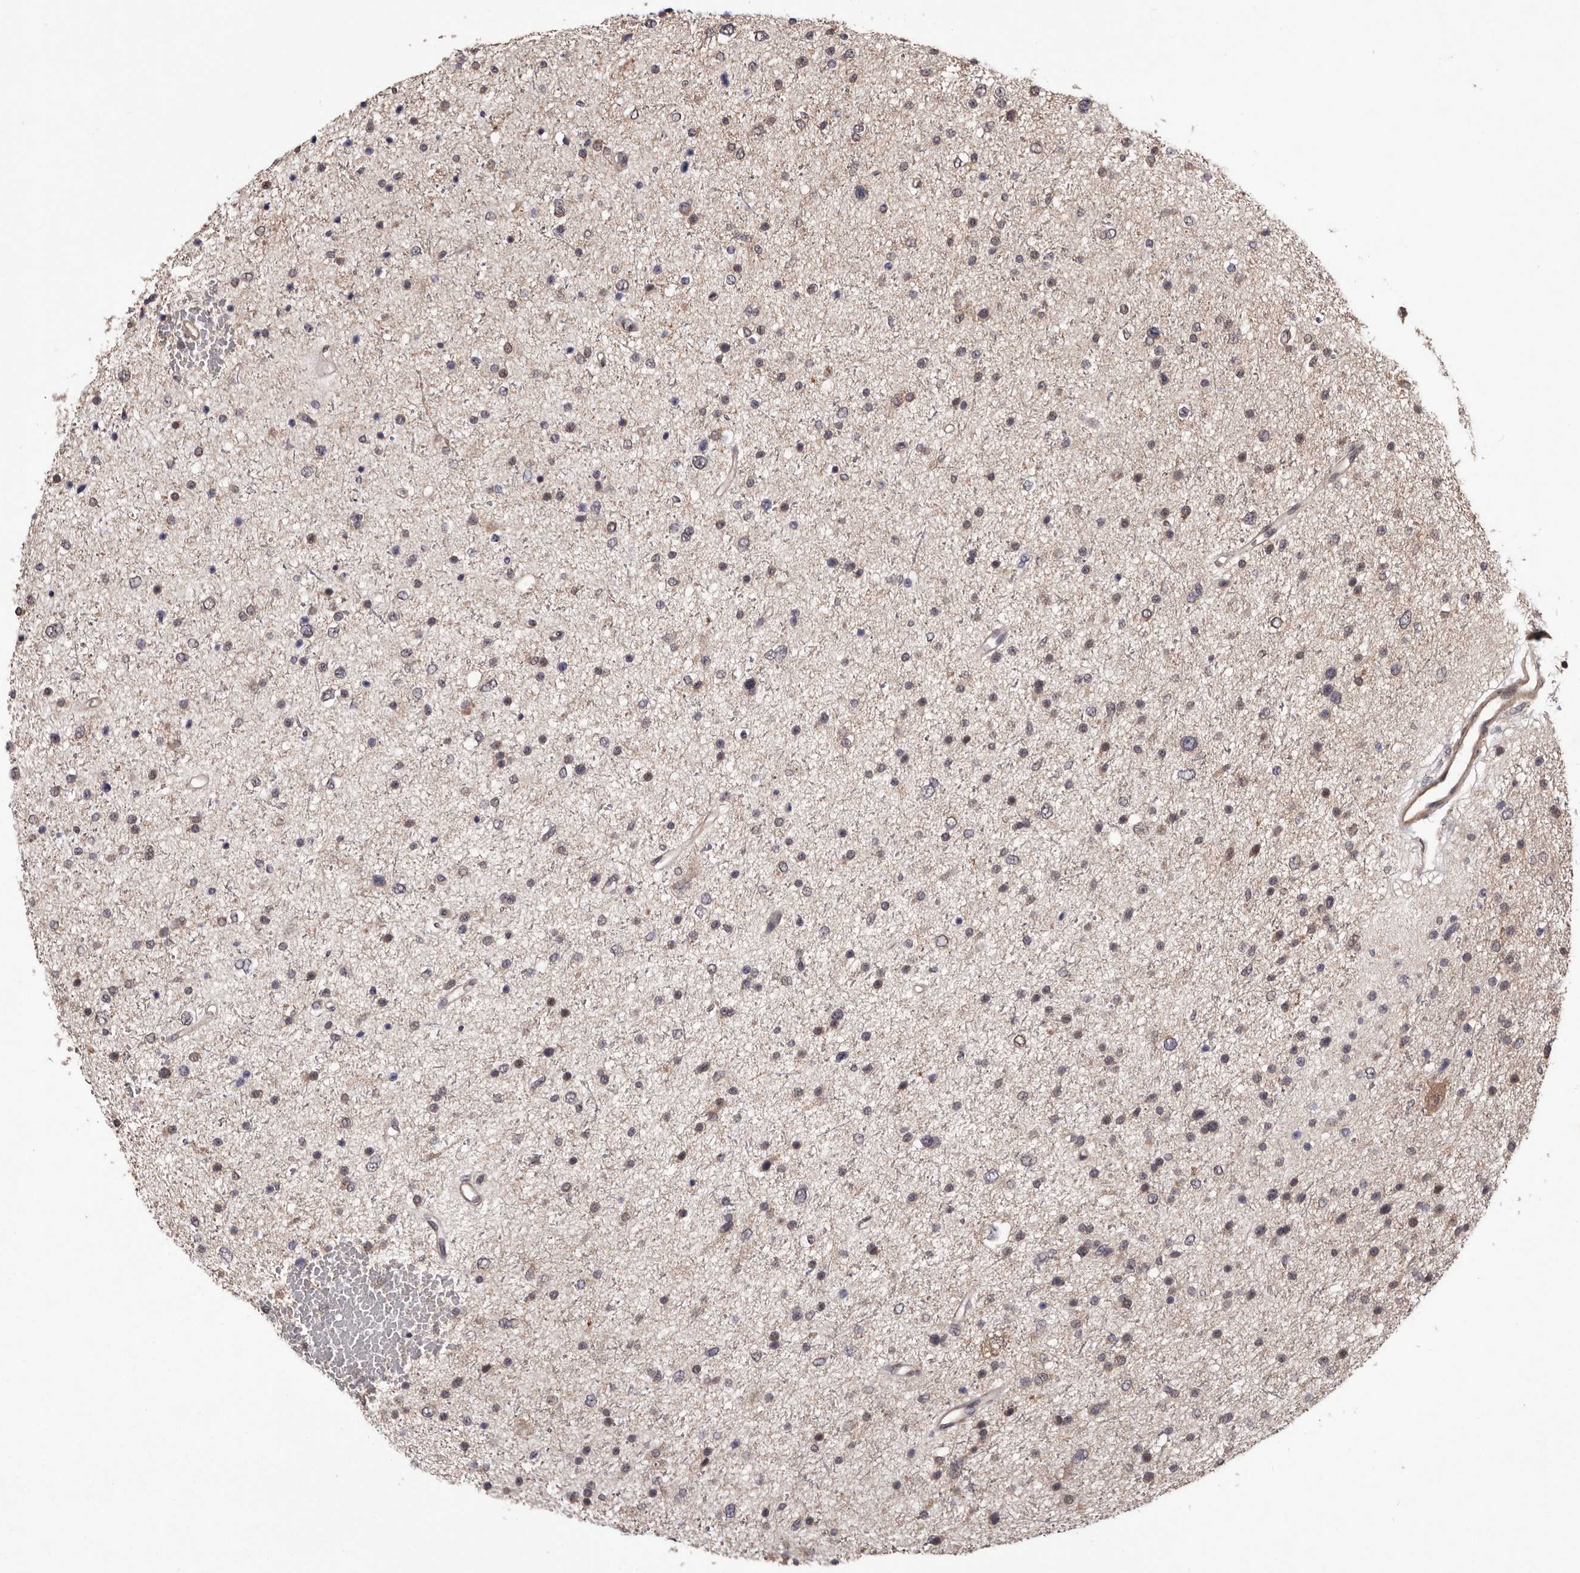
{"staining": {"intensity": "weak", "quantity": "<25%", "location": "cytoplasmic/membranous"}, "tissue": "glioma", "cell_type": "Tumor cells", "image_type": "cancer", "snomed": [{"axis": "morphology", "description": "Glioma, malignant, Low grade"}, {"axis": "topography", "description": "Brain"}], "caption": "This photomicrograph is of low-grade glioma (malignant) stained with immunohistochemistry (IHC) to label a protein in brown with the nuclei are counter-stained blue. There is no positivity in tumor cells.", "gene": "CELF3", "patient": {"sex": "female", "age": 37}}